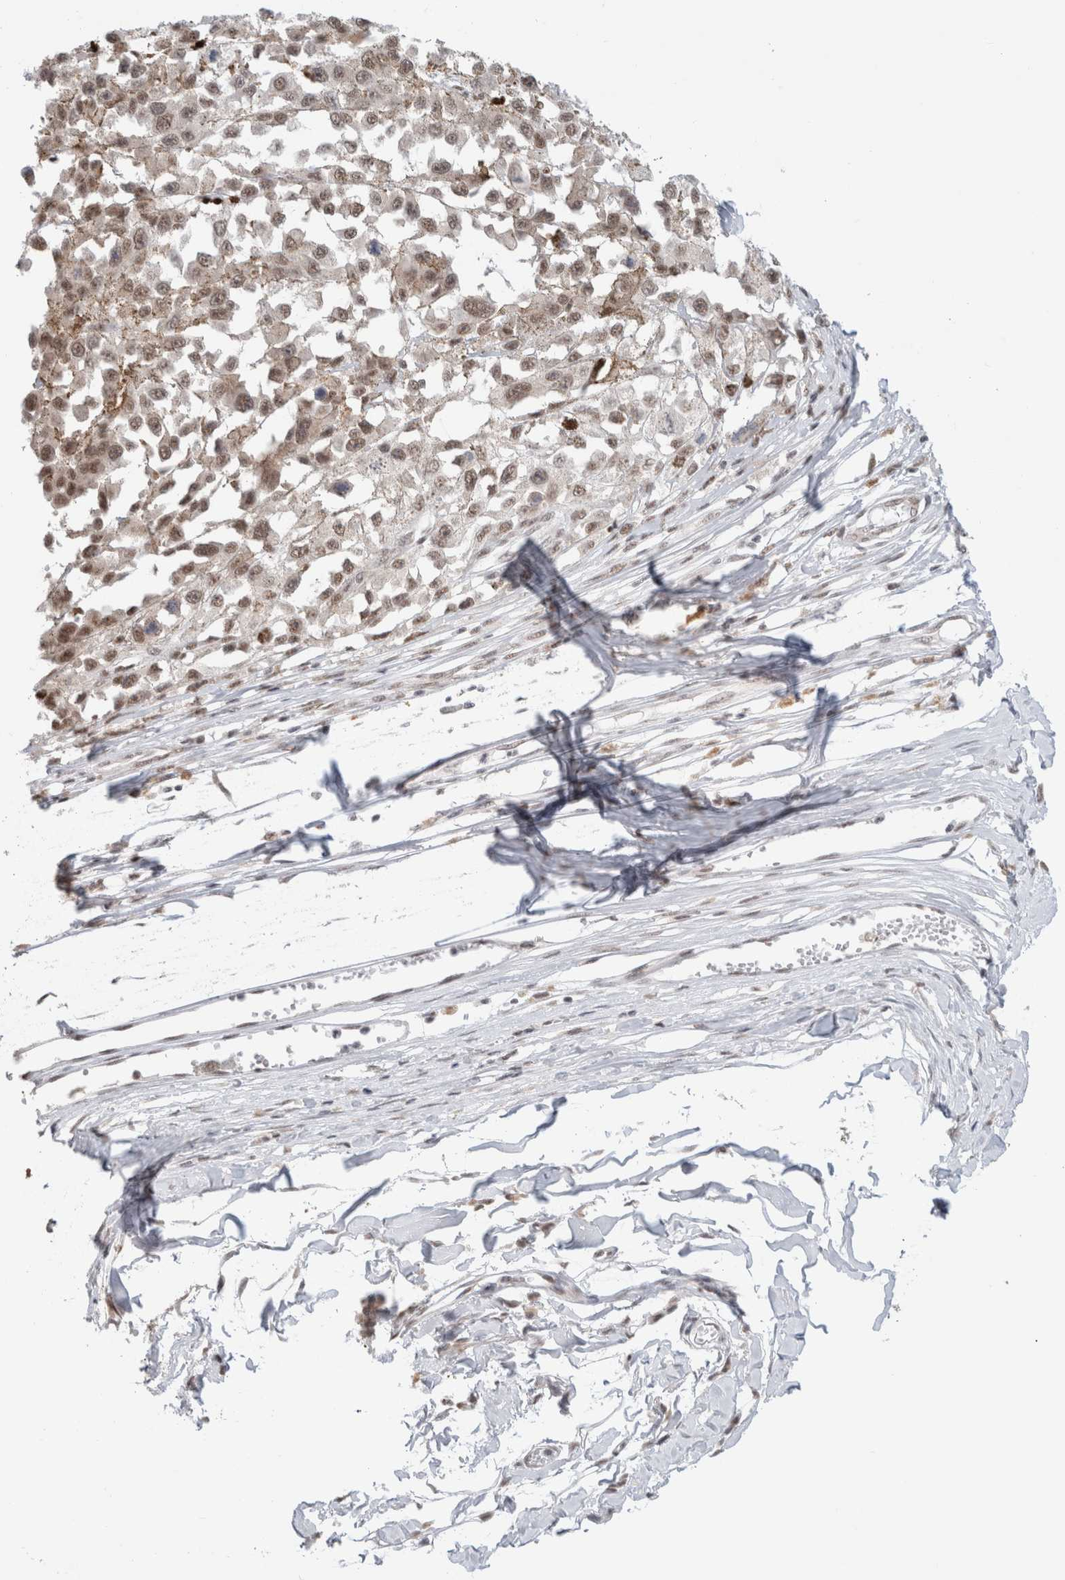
{"staining": {"intensity": "moderate", "quantity": ">75%", "location": "nuclear"}, "tissue": "melanoma", "cell_type": "Tumor cells", "image_type": "cancer", "snomed": [{"axis": "morphology", "description": "Malignant melanoma, Metastatic site"}, {"axis": "topography", "description": "Lymph node"}], "caption": "A brown stain shows moderate nuclear positivity of a protein in human malignant melanoma (metastatic site) tumor cells.", "gene": "TRMT12", "patient": {"sex": "male", "age": 59}}